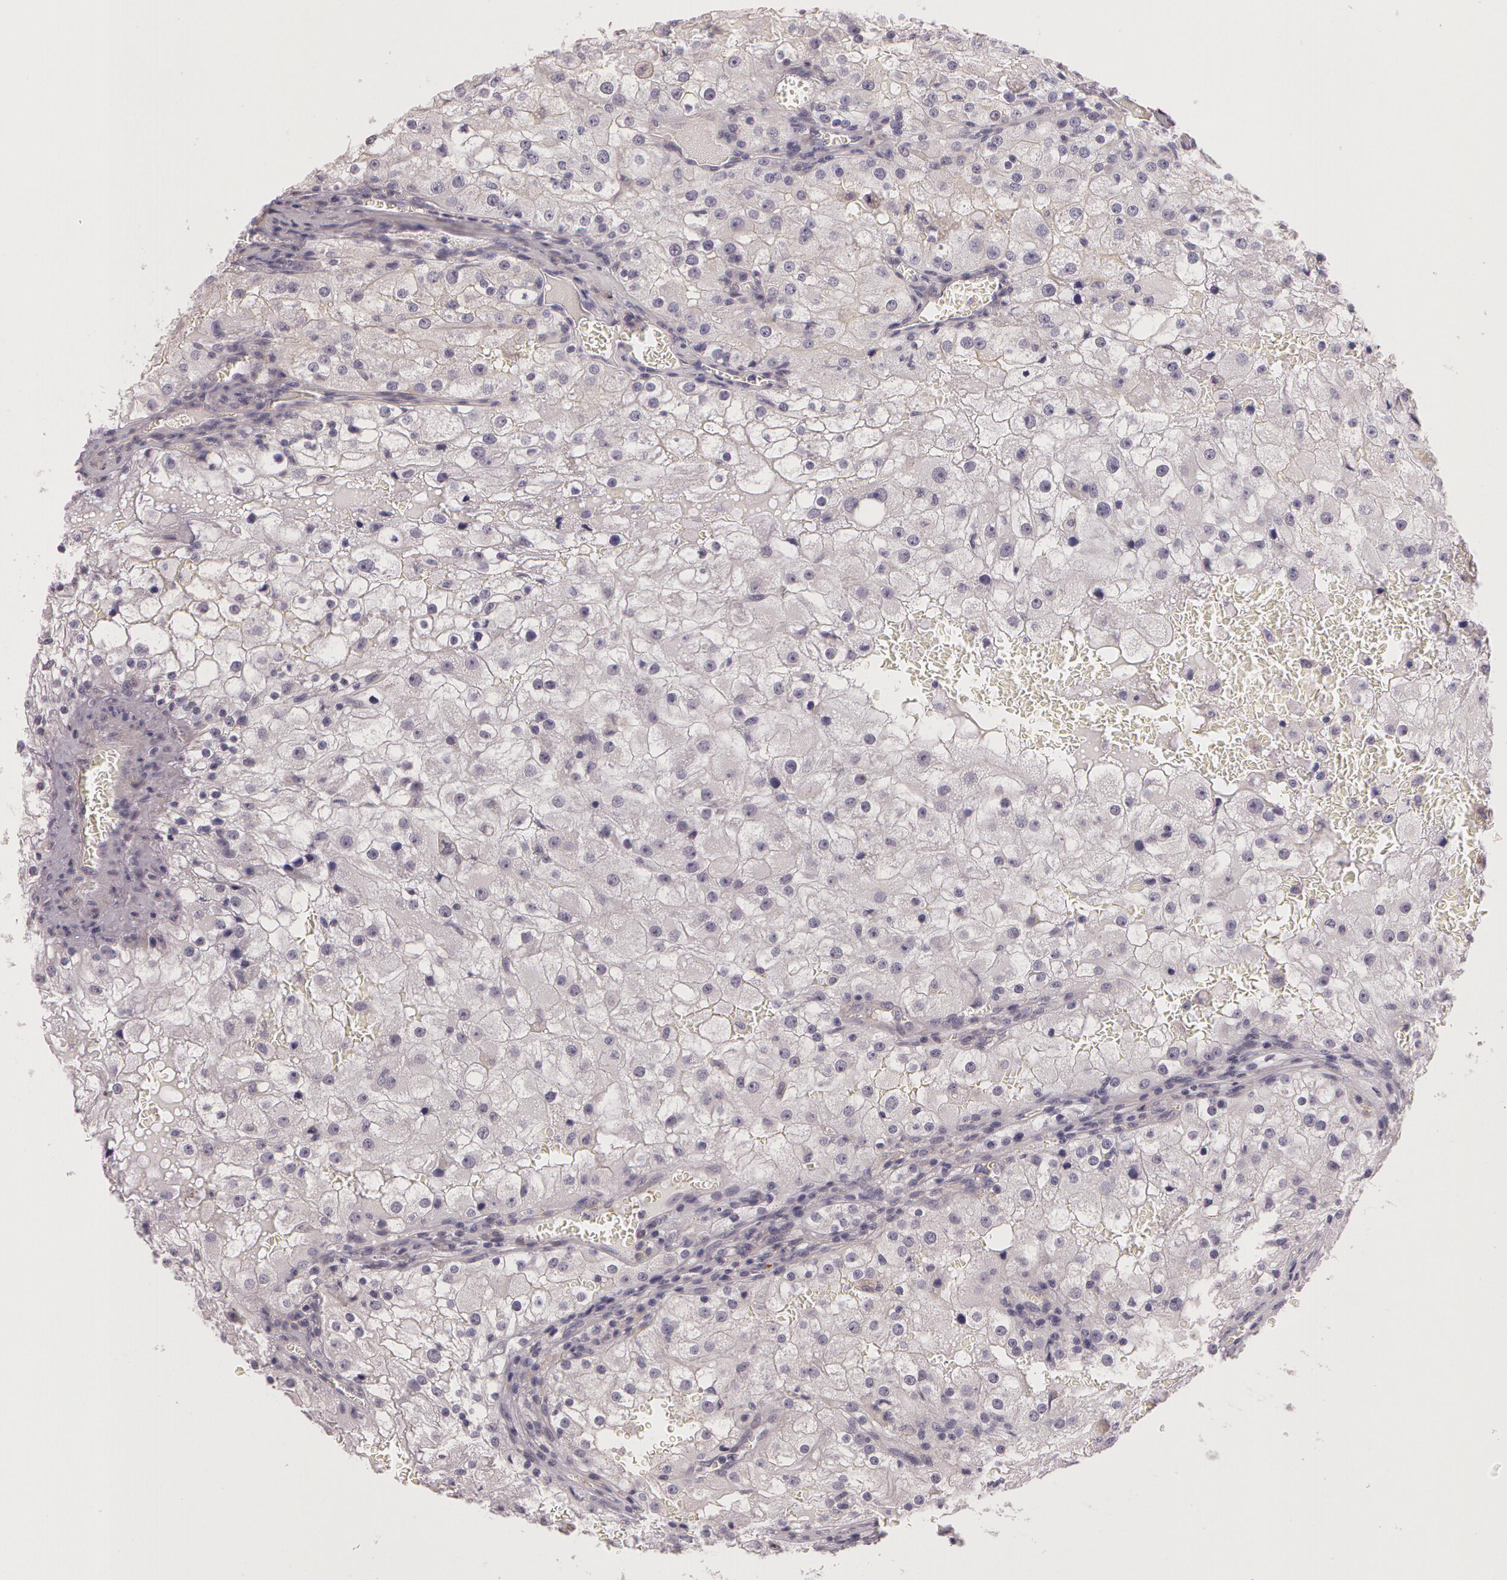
{"staining": {"intensity": "negative", "quantity": "none", "location": "none"}, "tissue": "renal cancer", "cell_type": "Tumor cells", "image_type": "cancer", "snomed": [{"axis": "morphology", "description": "Adenocarcinoma, NOS"}, {"axis": "topography", "description": "Kidney"}], "caption": "High power microscopy micrograph of an immunohistochemistry (IHC) image of renal cancer, revealing no significant positivity in tumor cells.", "gene": "G2E3", "patient": {"sex": "female", "age": 74}}